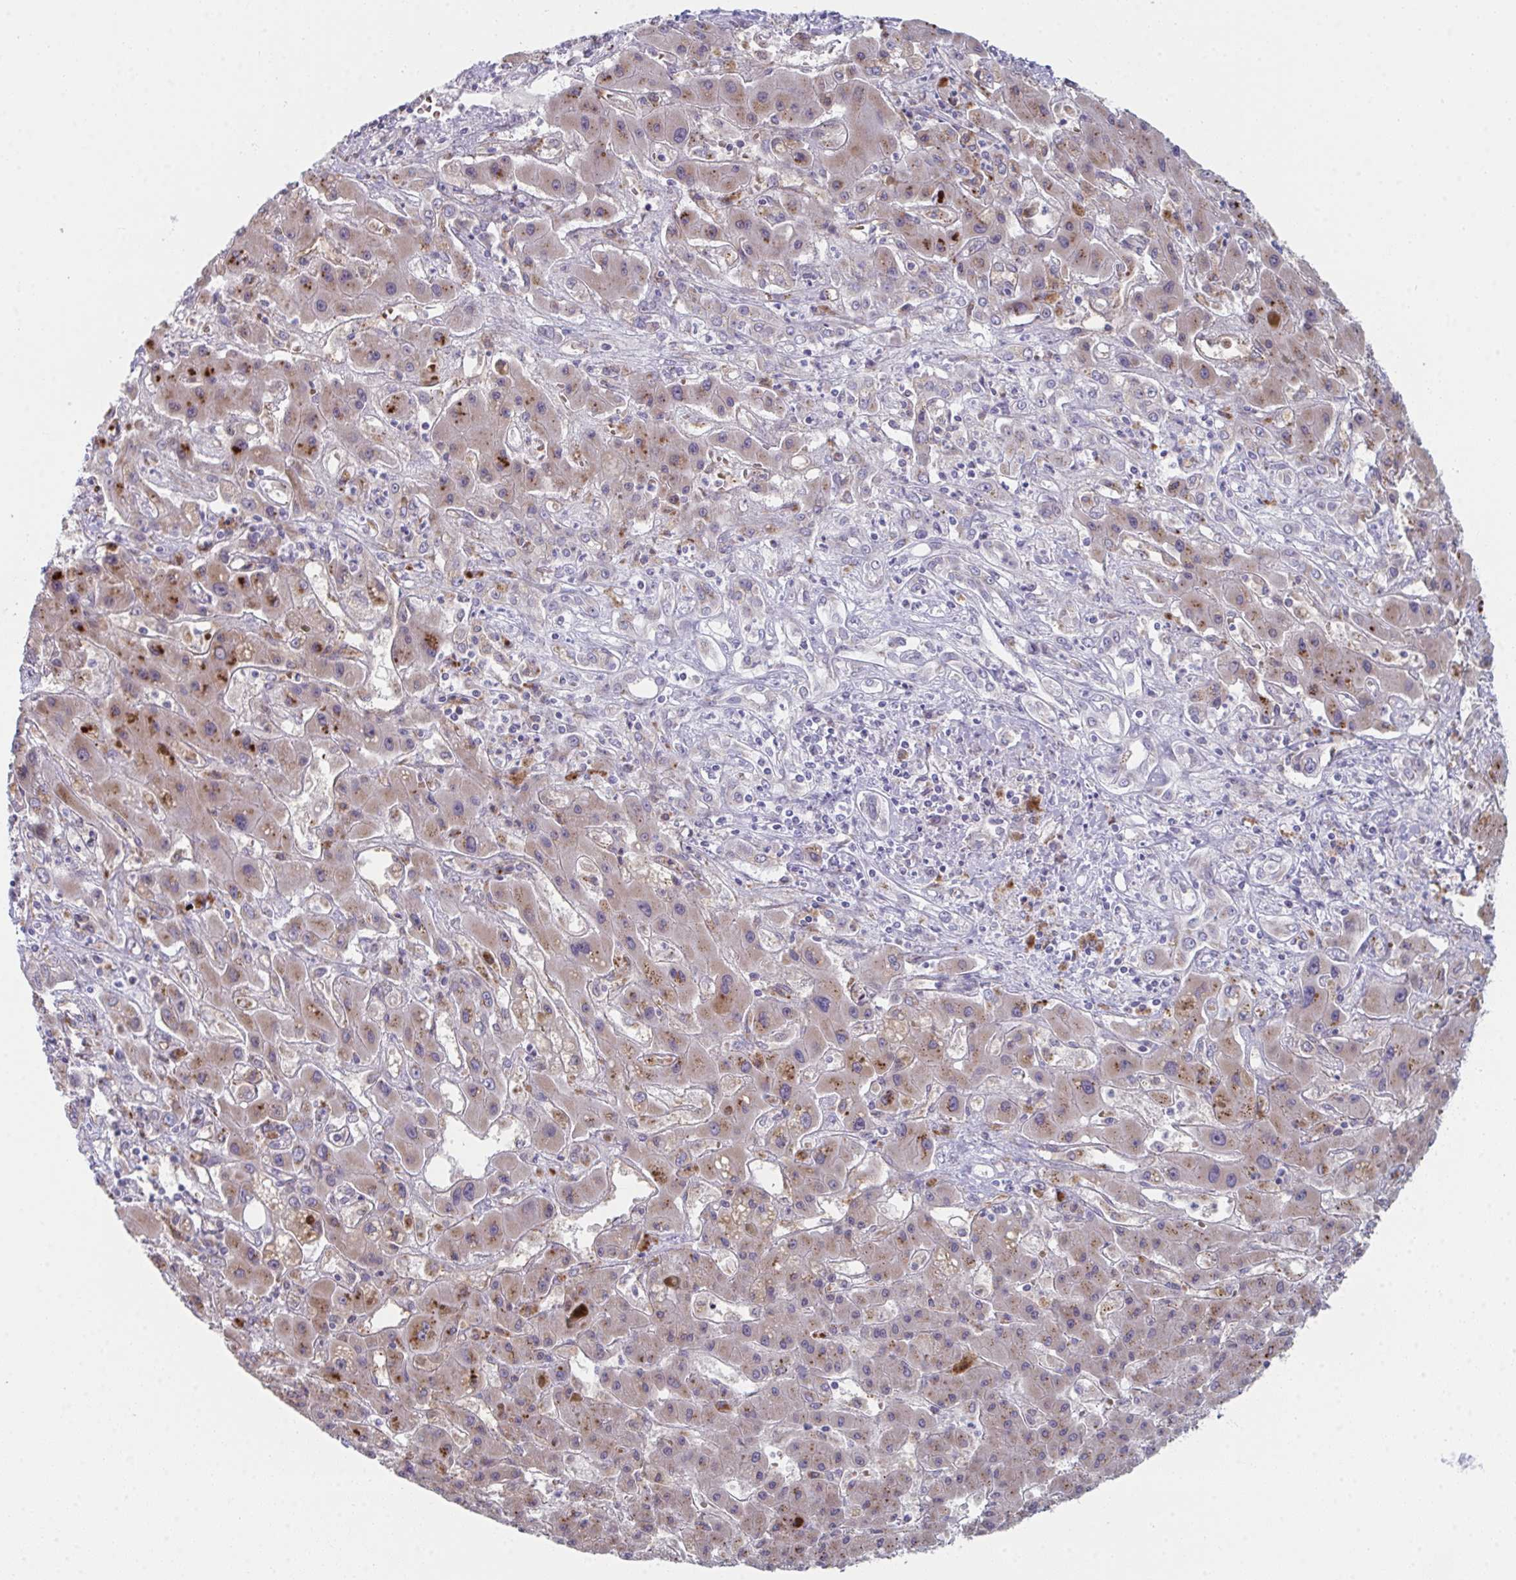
{"staining": {"intensity": "moderate", "quantity": "<25%", "location": "cytoplasmic/membranous"}, "tissue": "liver cancer", "cell_type": "Tumor cells", "image_type": "cancer", "snomed": [{"axis": "morphology", "description": "Cholangiocarcinoma"}, {"axis": "topography", "description": "Liver"}], "caption": "Human cholangiocarcinoma (liver) stained with a protein marker reveals moderate staining in tumor cells.", "gene": "VWDE", "patient": {"sex": "male", "age": 67}}